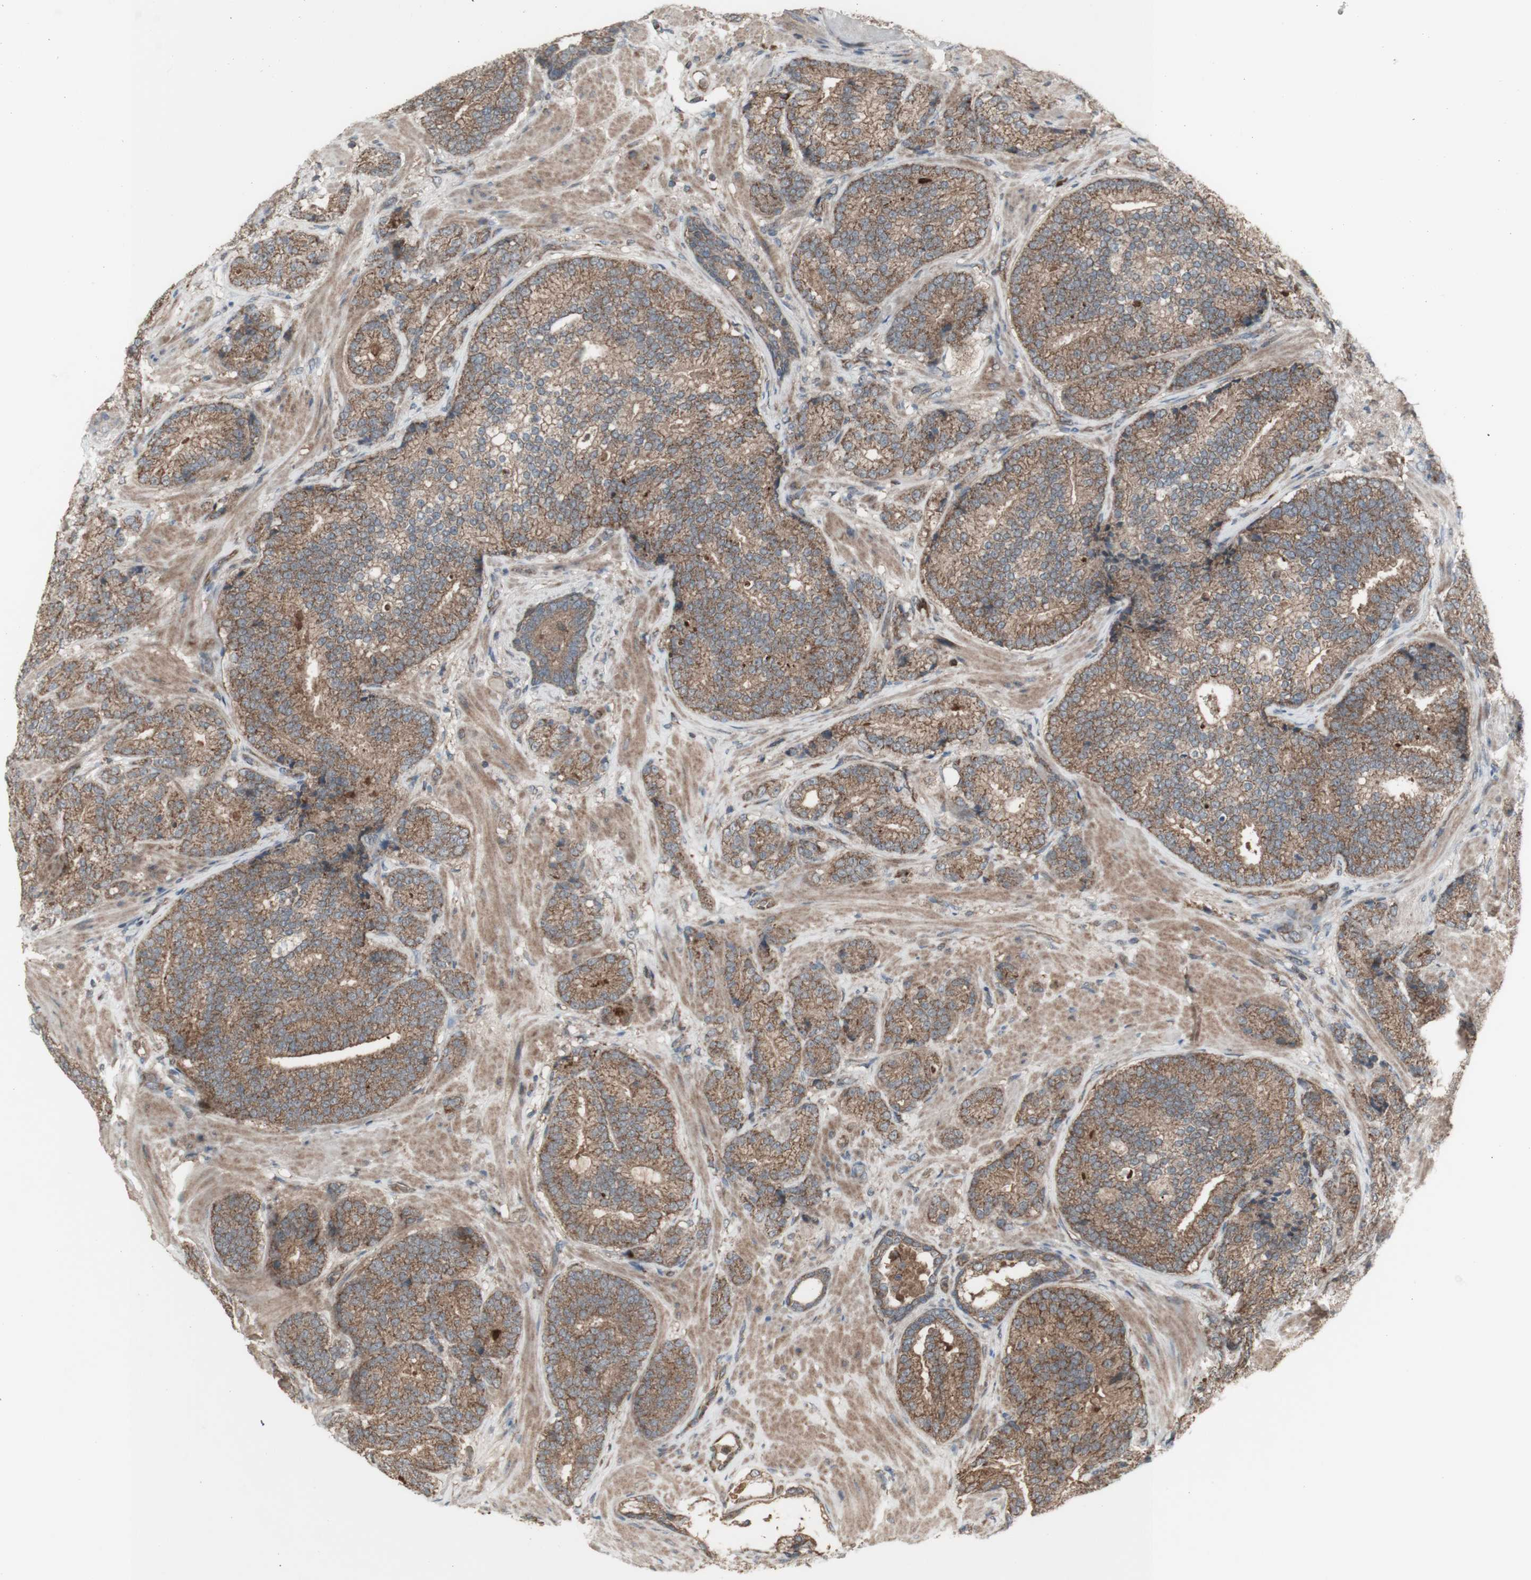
{"staining": {"intensity": "moderate", "quantity": ">75%", "location": "cytoplasmic/membranous"}, "tissue": "prostate cancer", "cell_type": "Tumor cells", "image_type": "cancer", "snomed": [{"axis": "morphology", "description": "Adenocarcinoma, High grade"}, {"axis": "topography", "description": "Prostate"}], "caption": "Protein expression analysis of prostate adenocarcinoma (high-grade) demonstrates moderate cytoplasmic/membranous staining in approximately >75% of tumor cells.", "gene": "SHC1", "patient": {"sex": "male", "age": 61}}